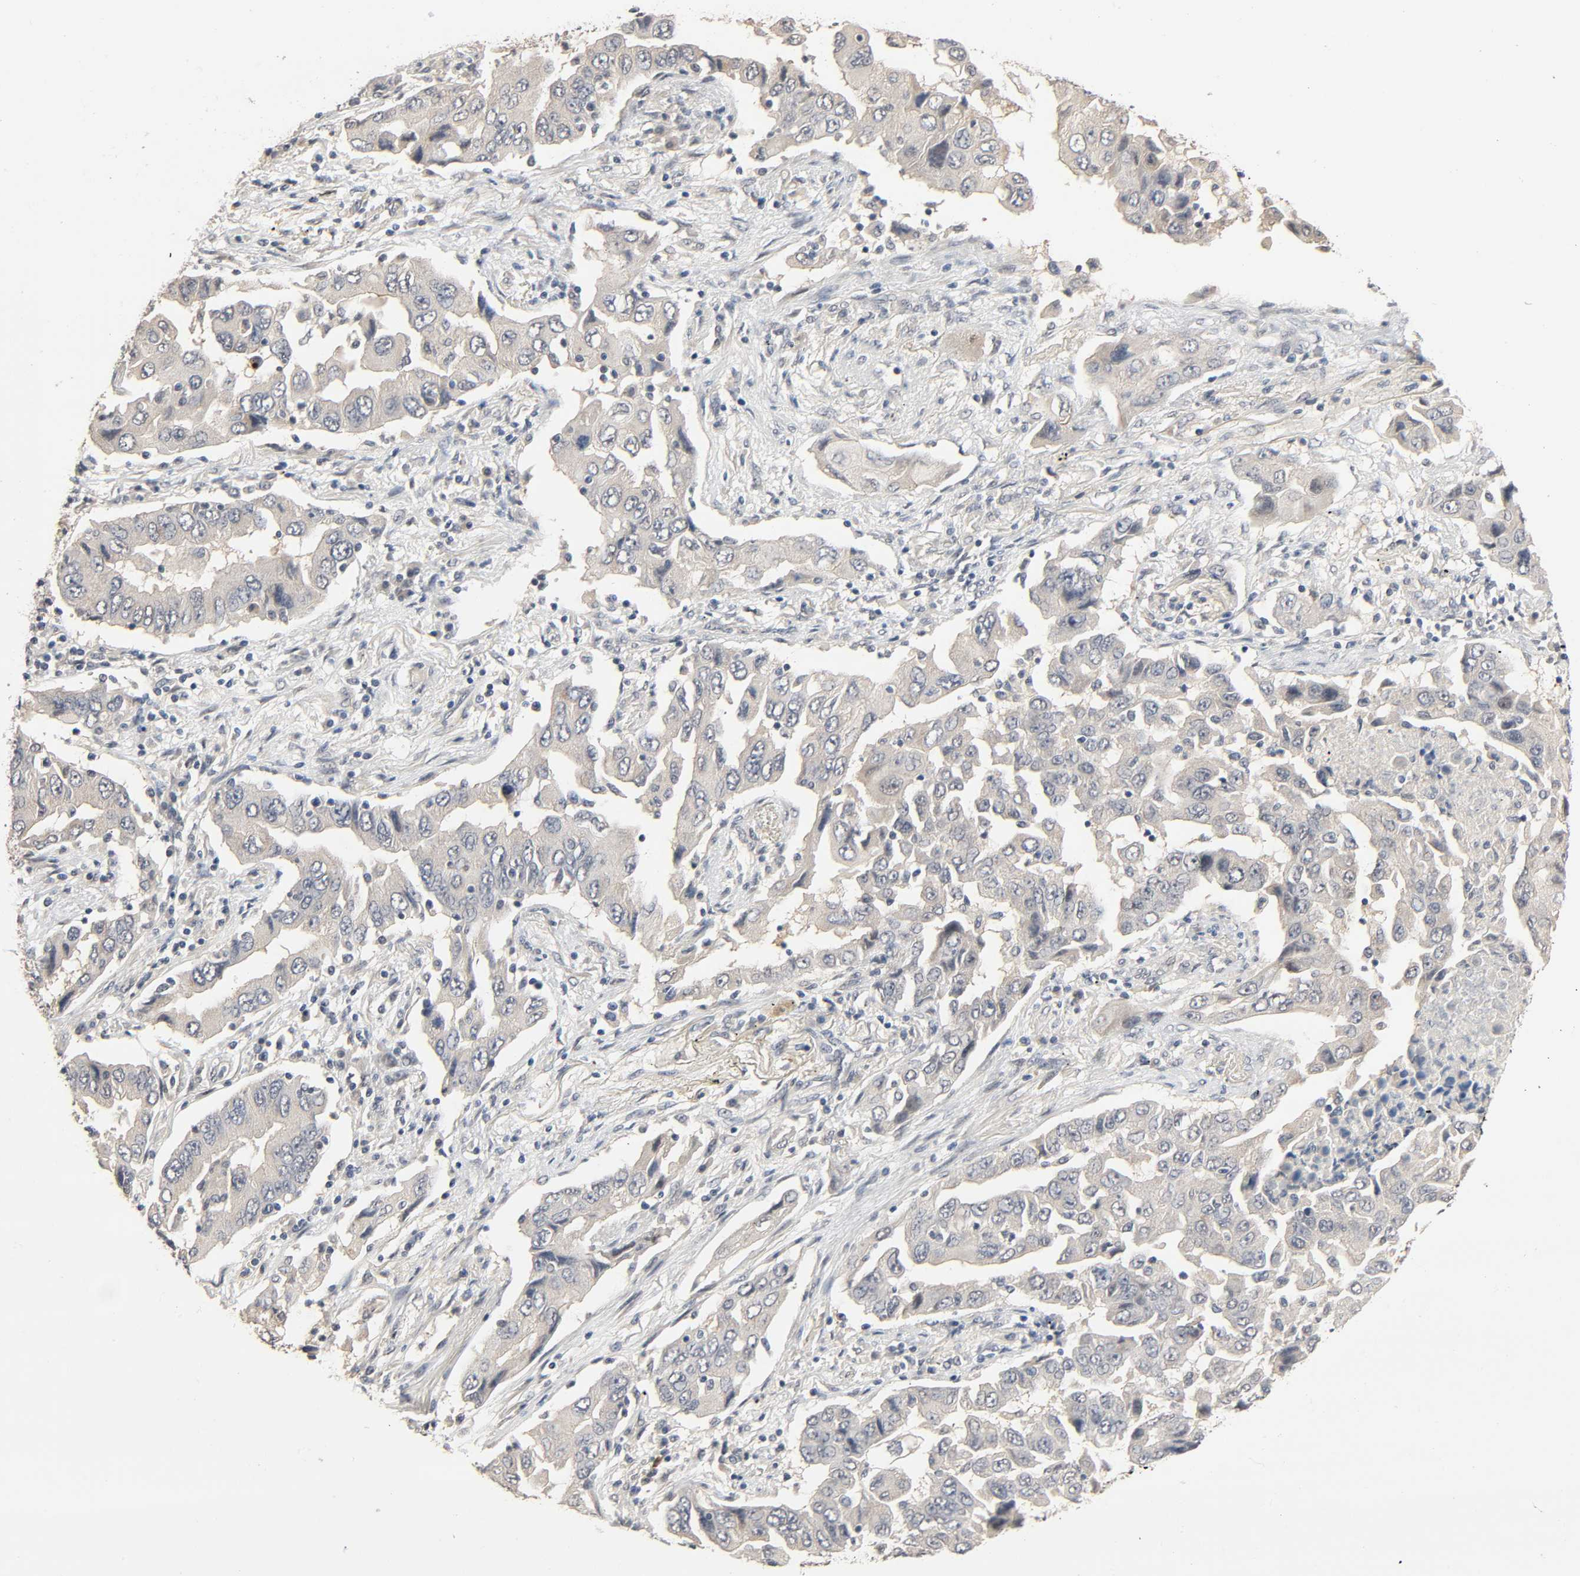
{"staining": {"intensity": "negative", "quantity": "none", "location": "none"}, "tissue": "lung cancer", "cell_type": "Tumor cells", "image_type": "cancer", "snomed": [{"axis": "morphology", "description": "Adenocarcinoma, NOS"}, {"axis": "topography", "description": "Lung"}], "caption": "Tumor cells show no significant protein staining in lung adenocarcinoma. Brightfield microscopy of IHC stained with DAB (brown) and hematoxylin (blue), captured at high magnification.", "gene": "MAGEA8", "patient": {"sex": "female", "age": 65}}